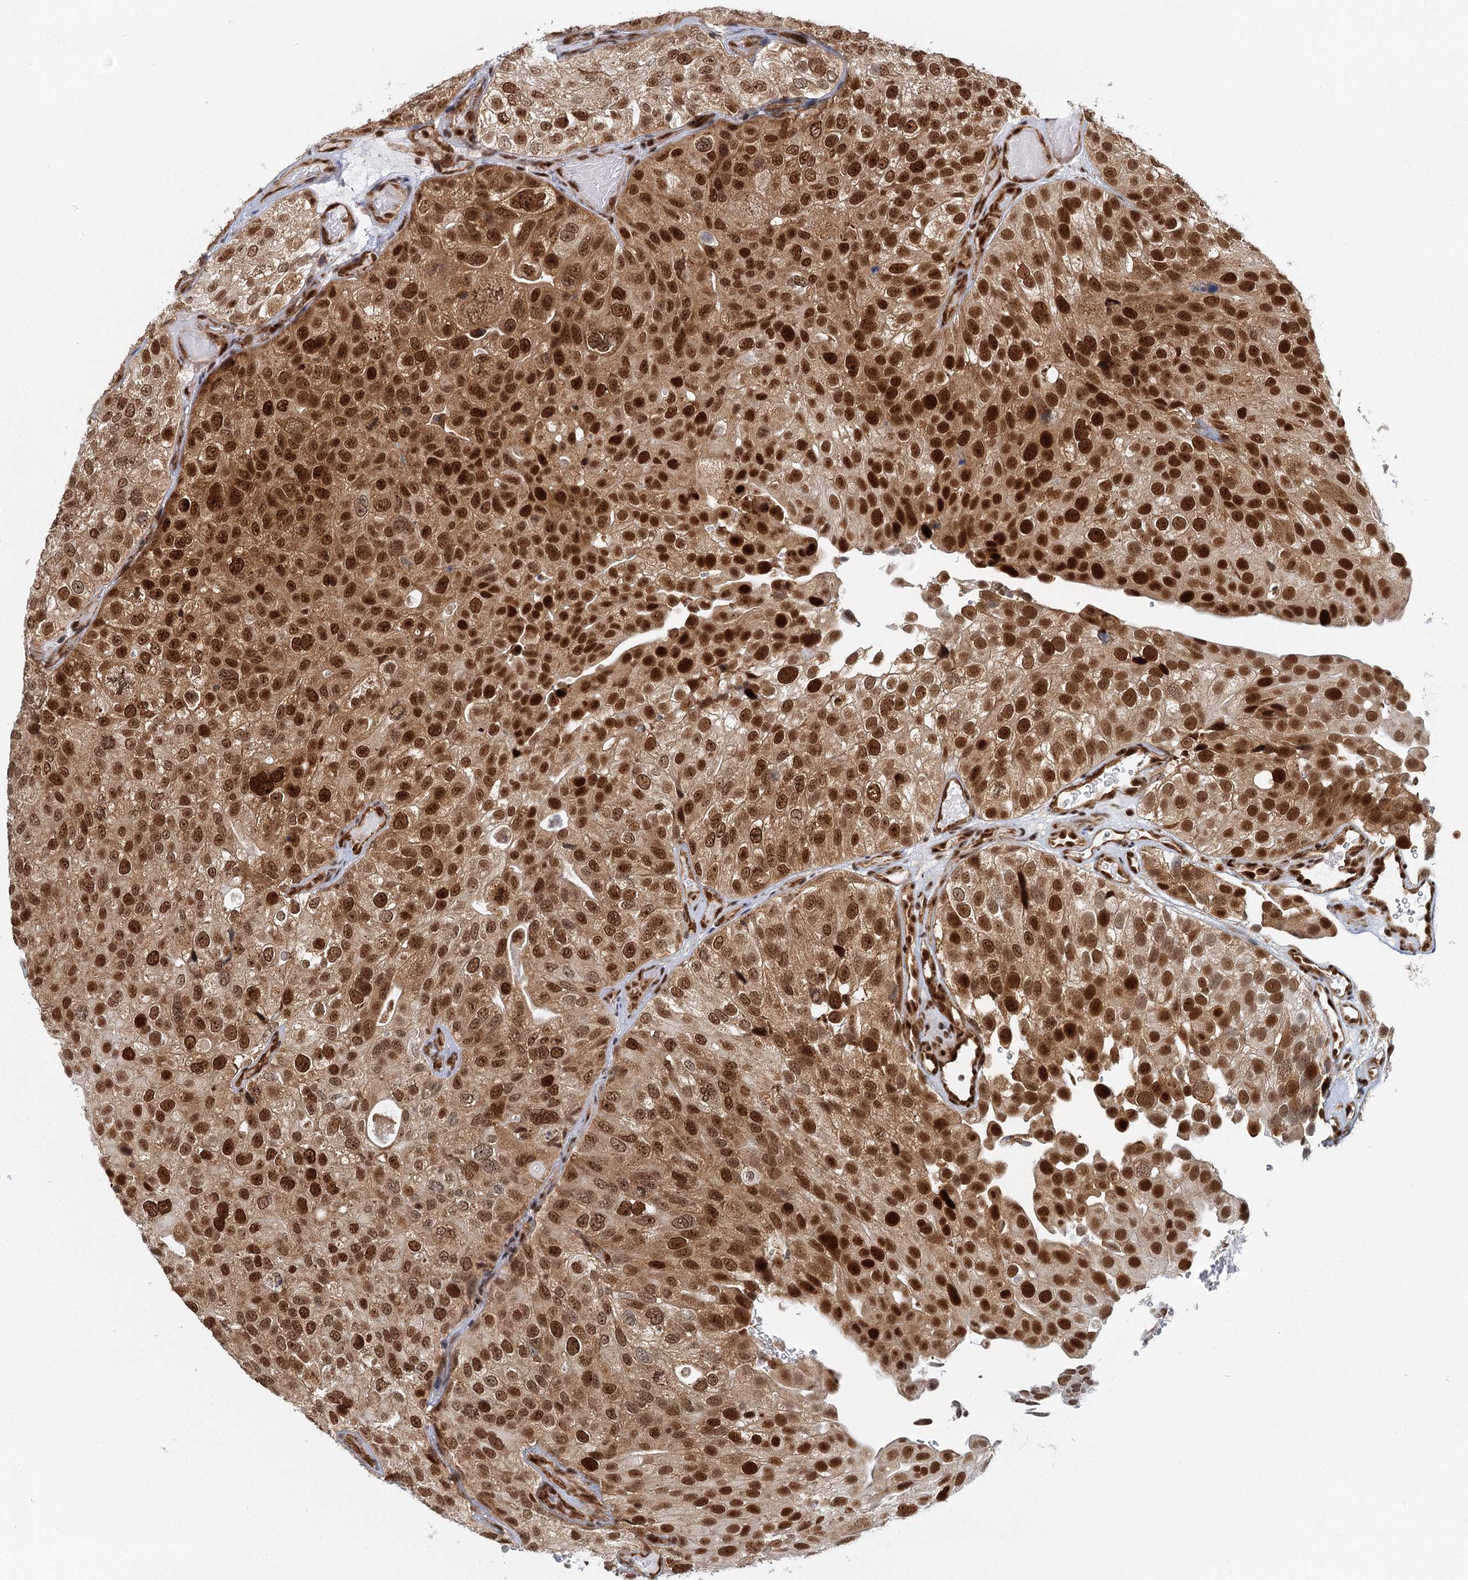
{"staining": {"intensity": "strong", "quantity": ">75%", "location": "cytoplasmic/membranous,nuclear"}, "tissue": "urothelial cancer", "cell_type": "Tumor cells", "image_type": "cancer", "snomed": [{"axis": "morphology", "description": "Urothelial carcinoma, Low grade"}, {"axis": "topography", "description": "Urinary bladder"}], "caption": "The histopathology image shows a brown stain indicating the presence of a protein in the cytoplasmic/membranous and nuclear of tumor cells in urothelial carcinoma (low-grade).", "gene": "GPATCH11", "patient": {"sex": "male", "age": 78}}